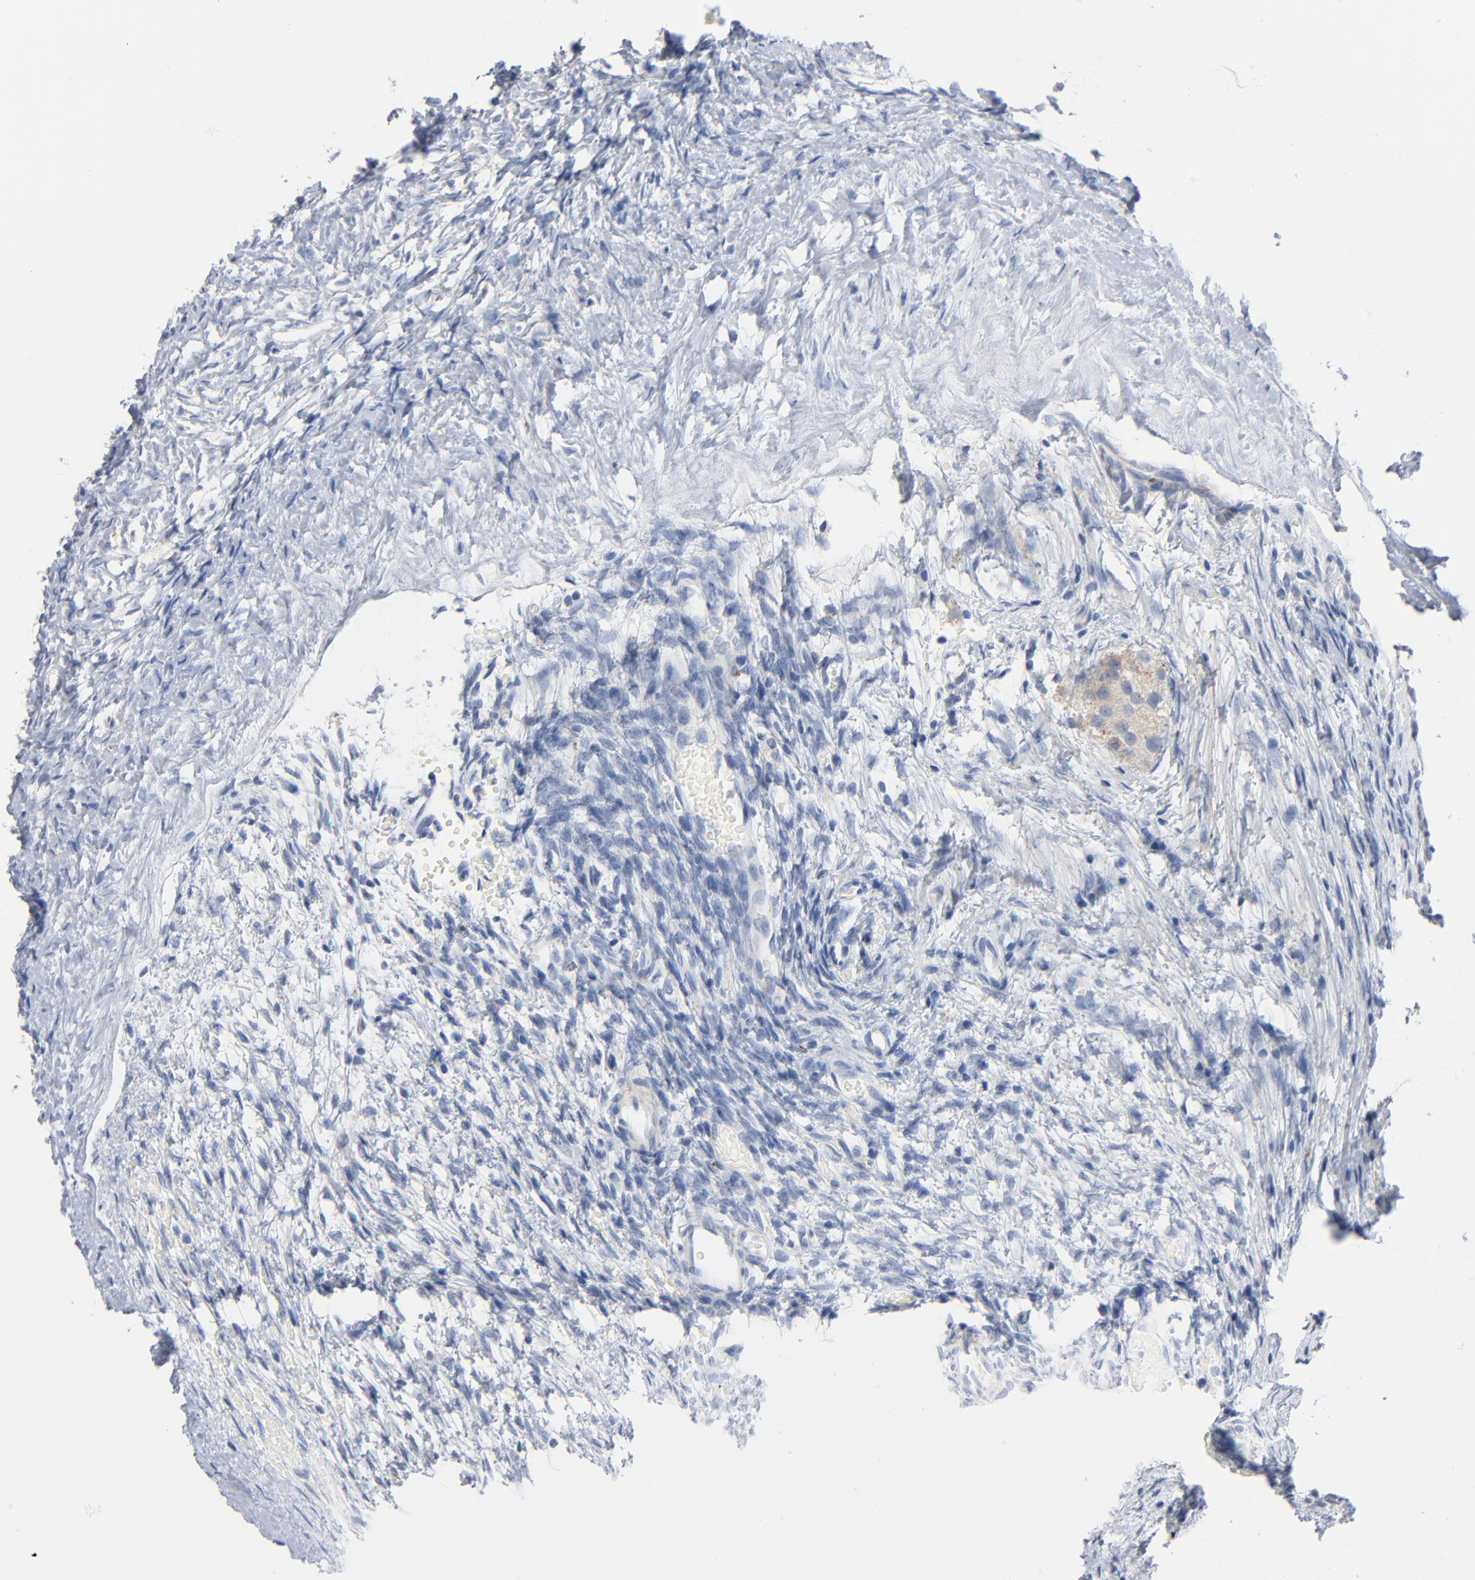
{"staining": {"intensity": "negative", "quantity": "none", "location": "none"}, "tissue": "ovary", "cell_type": "Ovarian stroma cells", "image_type": "normal", "snomed": [{"axis": "morphology", "description": "Normal tissue, NOS"}, {"axis": "topography", "description": "Ovary"}], "caption": "Human ovary stained for a protein using immunohistochemistry (IHC) displays no expression in ovarian stroma cells.", "gene": "IFT43", "patient": {"sex": "female", "age": 35}}